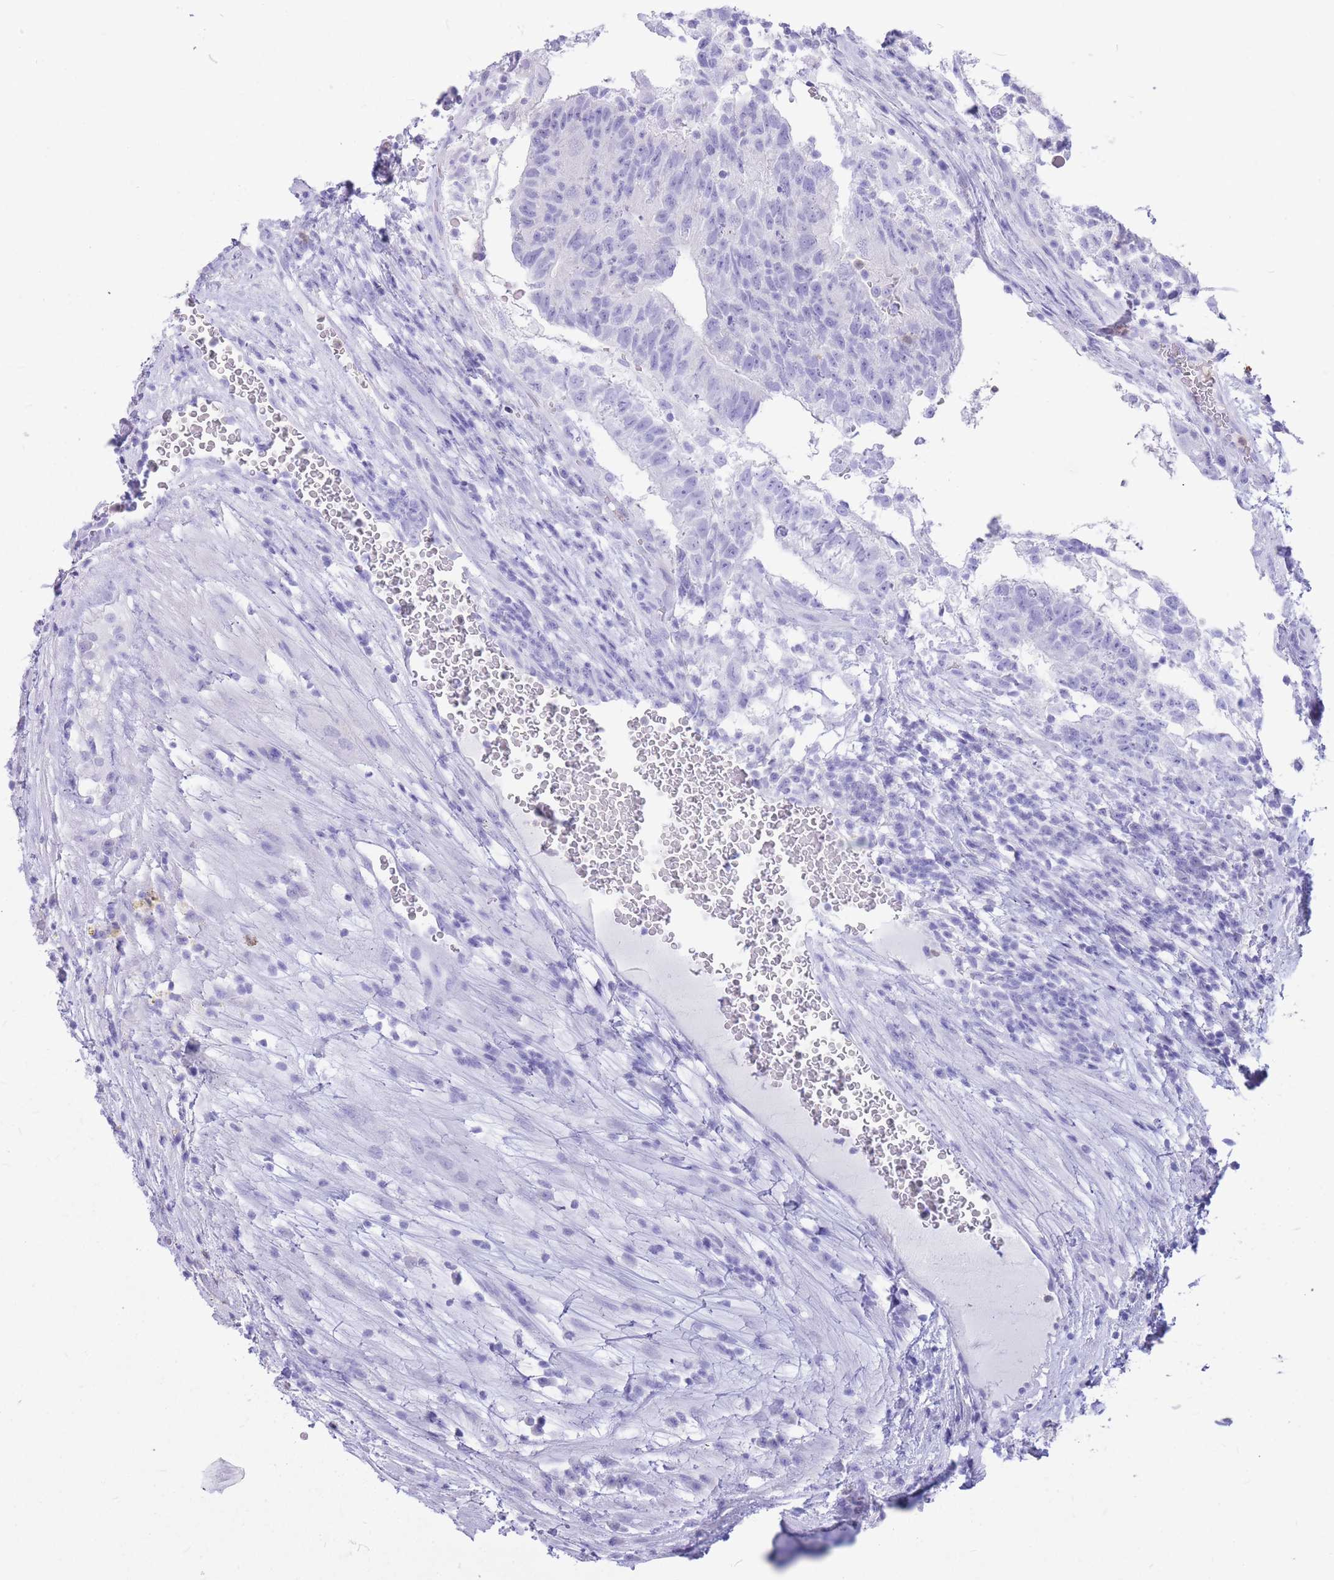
{"staining": {"intensity": "negative", "quantity": "none", "location": "none"}, "tissue": "testis cancer", "cell_type": "Tumor cells", "image_type": "cancer", "snomed": [{"axis": "morphology", "description": "Normal tissue, NOS"}, {"axis": "morphology", "description": "Carcinoma, Embryonal, NOS"}, {"axis": "topography", "description": "Testis"}], "caption": "The IHC photomicrograph has no significant expression in tumor cells of embryonal carcinoma (testis) tissue.", "gene": "HERC1", "patient": {"sex": "male", "age": 32}}